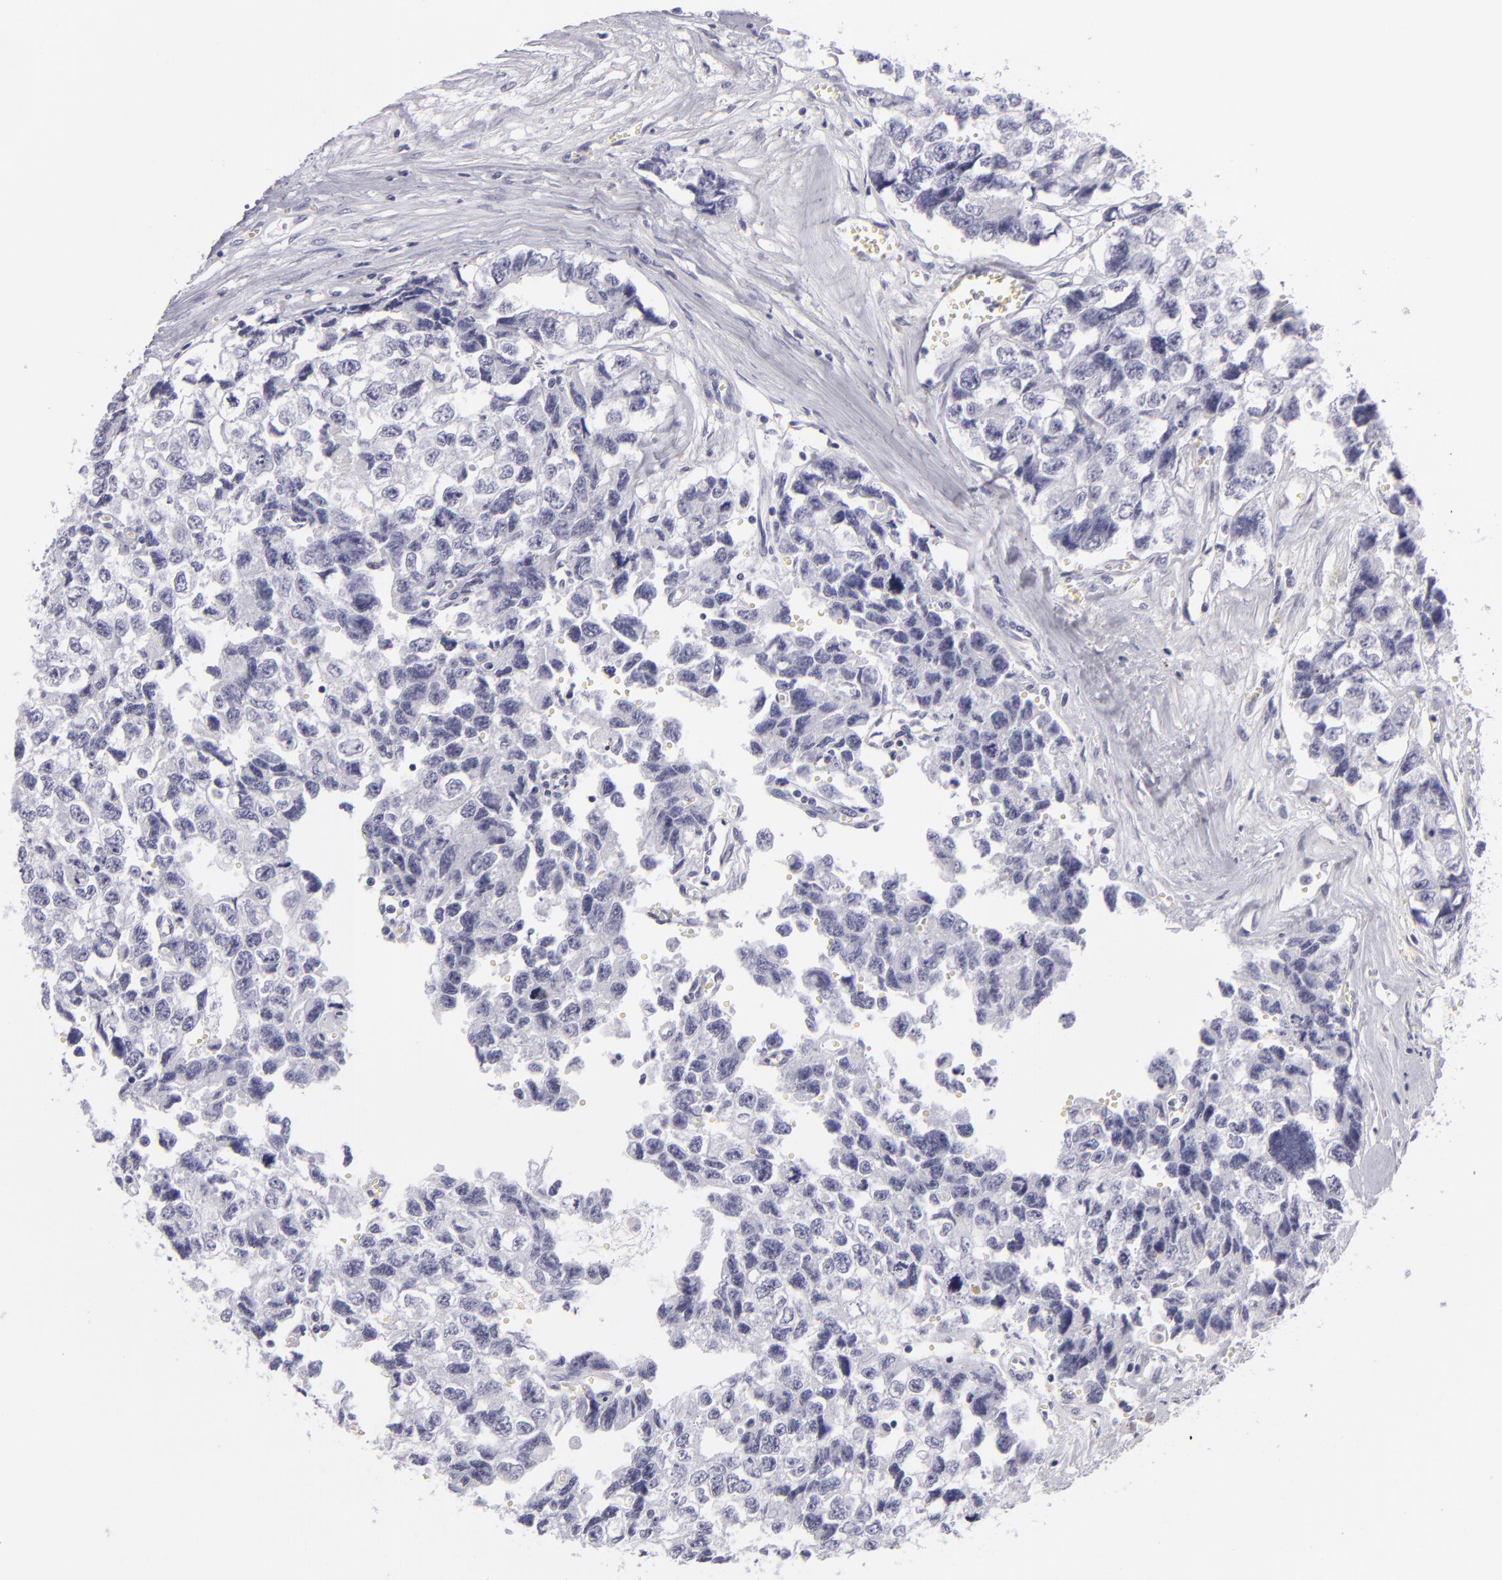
{"staining": {"intensity": "negative", "quantity": "none", "location": "none"}, "tissue": "testis cancer", "cell_type": "Tumor cells", "image_type": "cancer", "snomed": [{"axis": "morphology", "description": "Carcinoma, Embryonal, NOS"}, {"axis": "topography", "description": "Testis"}], "caption": "A histopathology image of human testis embryonal carcinoma is negative for staining in tumor cells.", "gene": "VIL1", "patient": {"sex": "male", "age": 31}}